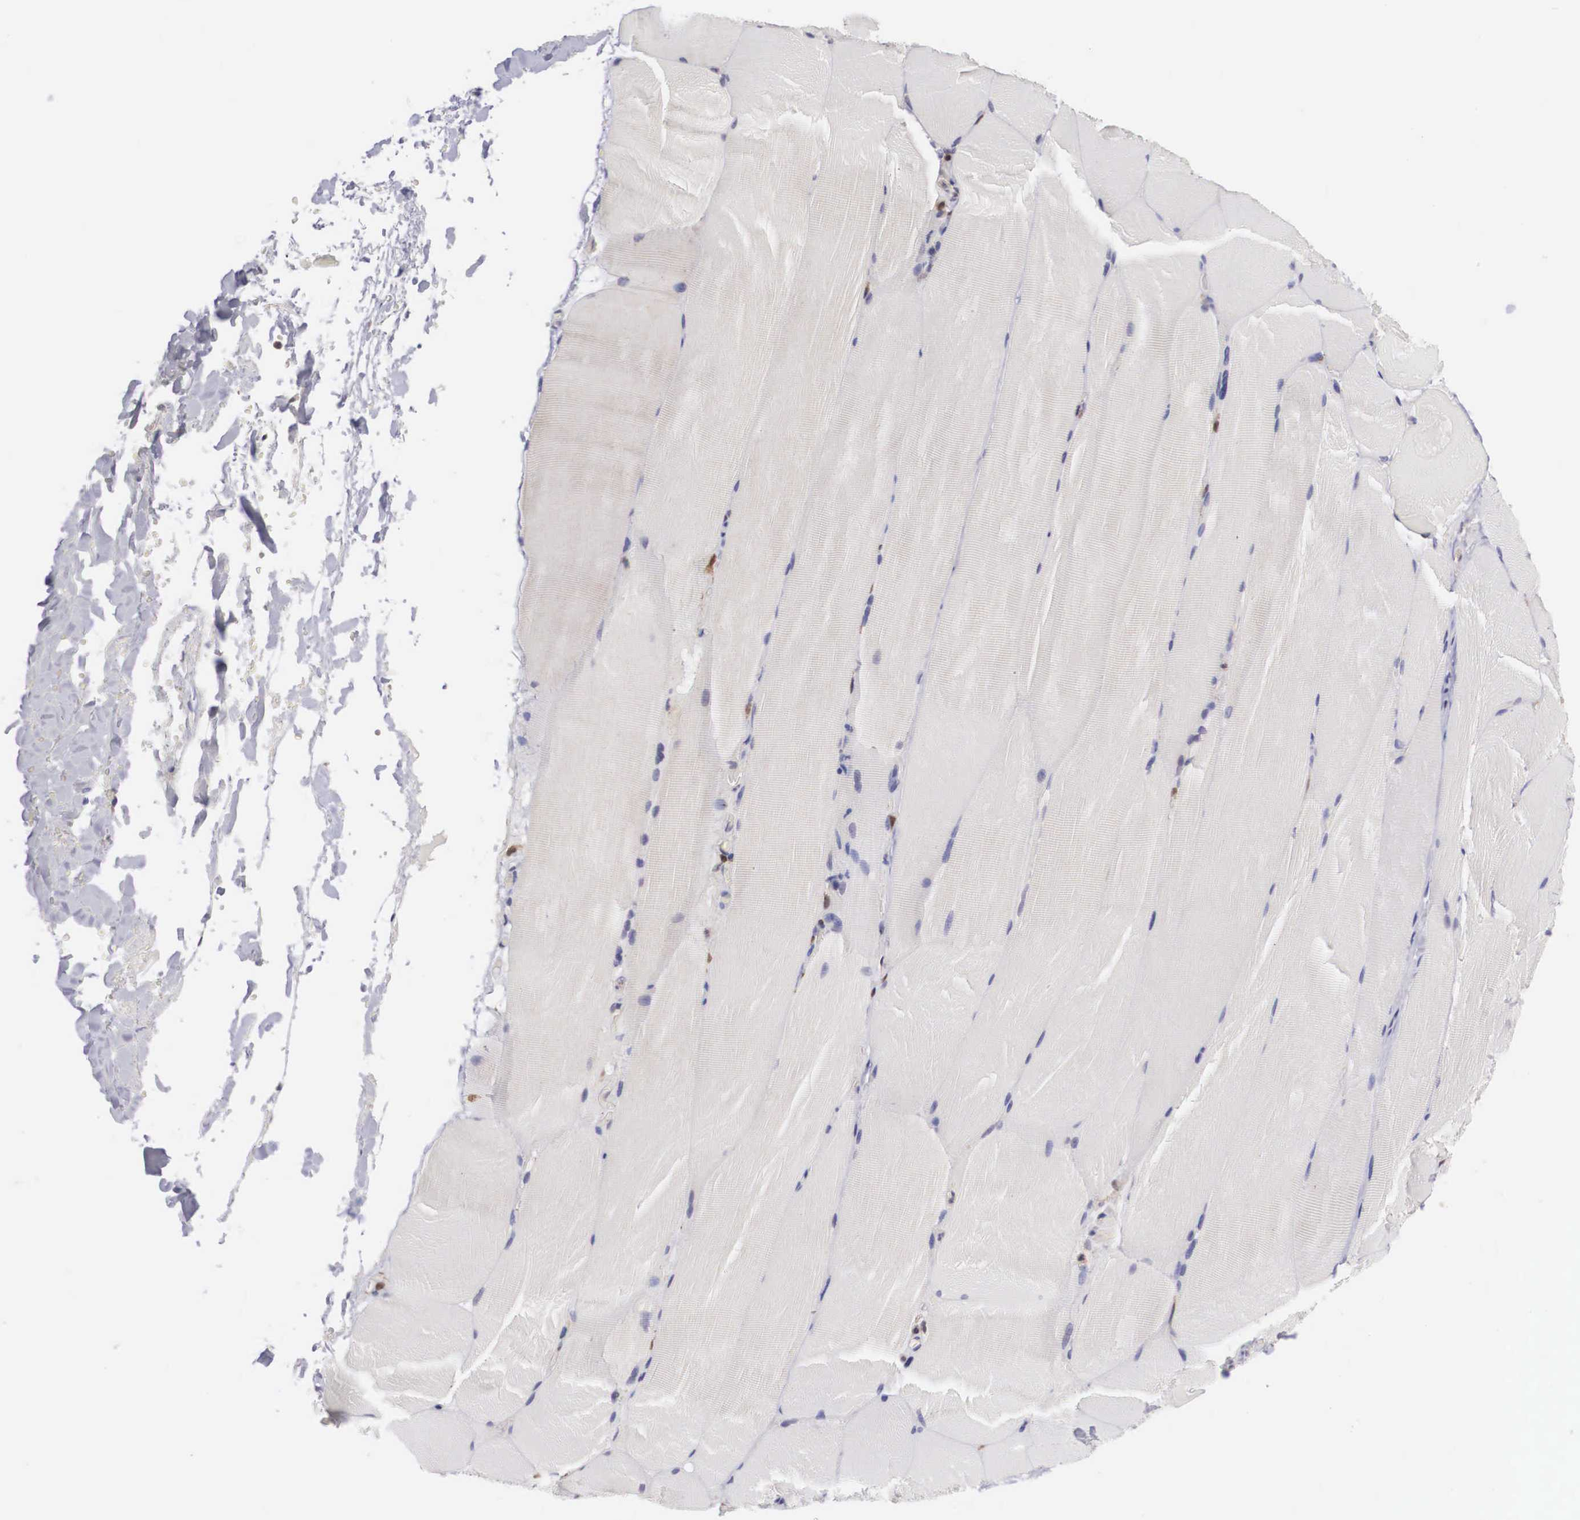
{"staining": {"intensity": "negative", "quantity": "none", "location": "none"}, "tissue": "skeletal muscle", "cell_type": "Myocytes", "image_type": "normal", "snomed": [{"axis": "morphology", "description": "Normal tissue, NOS"}, {"axis": "topography", "description": "Skeletal muscle"}], "caption": "Histopathology image shows no significant protein staining in myocytes of normal skeletal muscle. (Brightfield microscopy of DAB (3,3'-diaminobenzidine) immunohistochemistry at high magnification).", "gene": "GRIPAP1", "patient": {"sex": "male", "age": 71}}